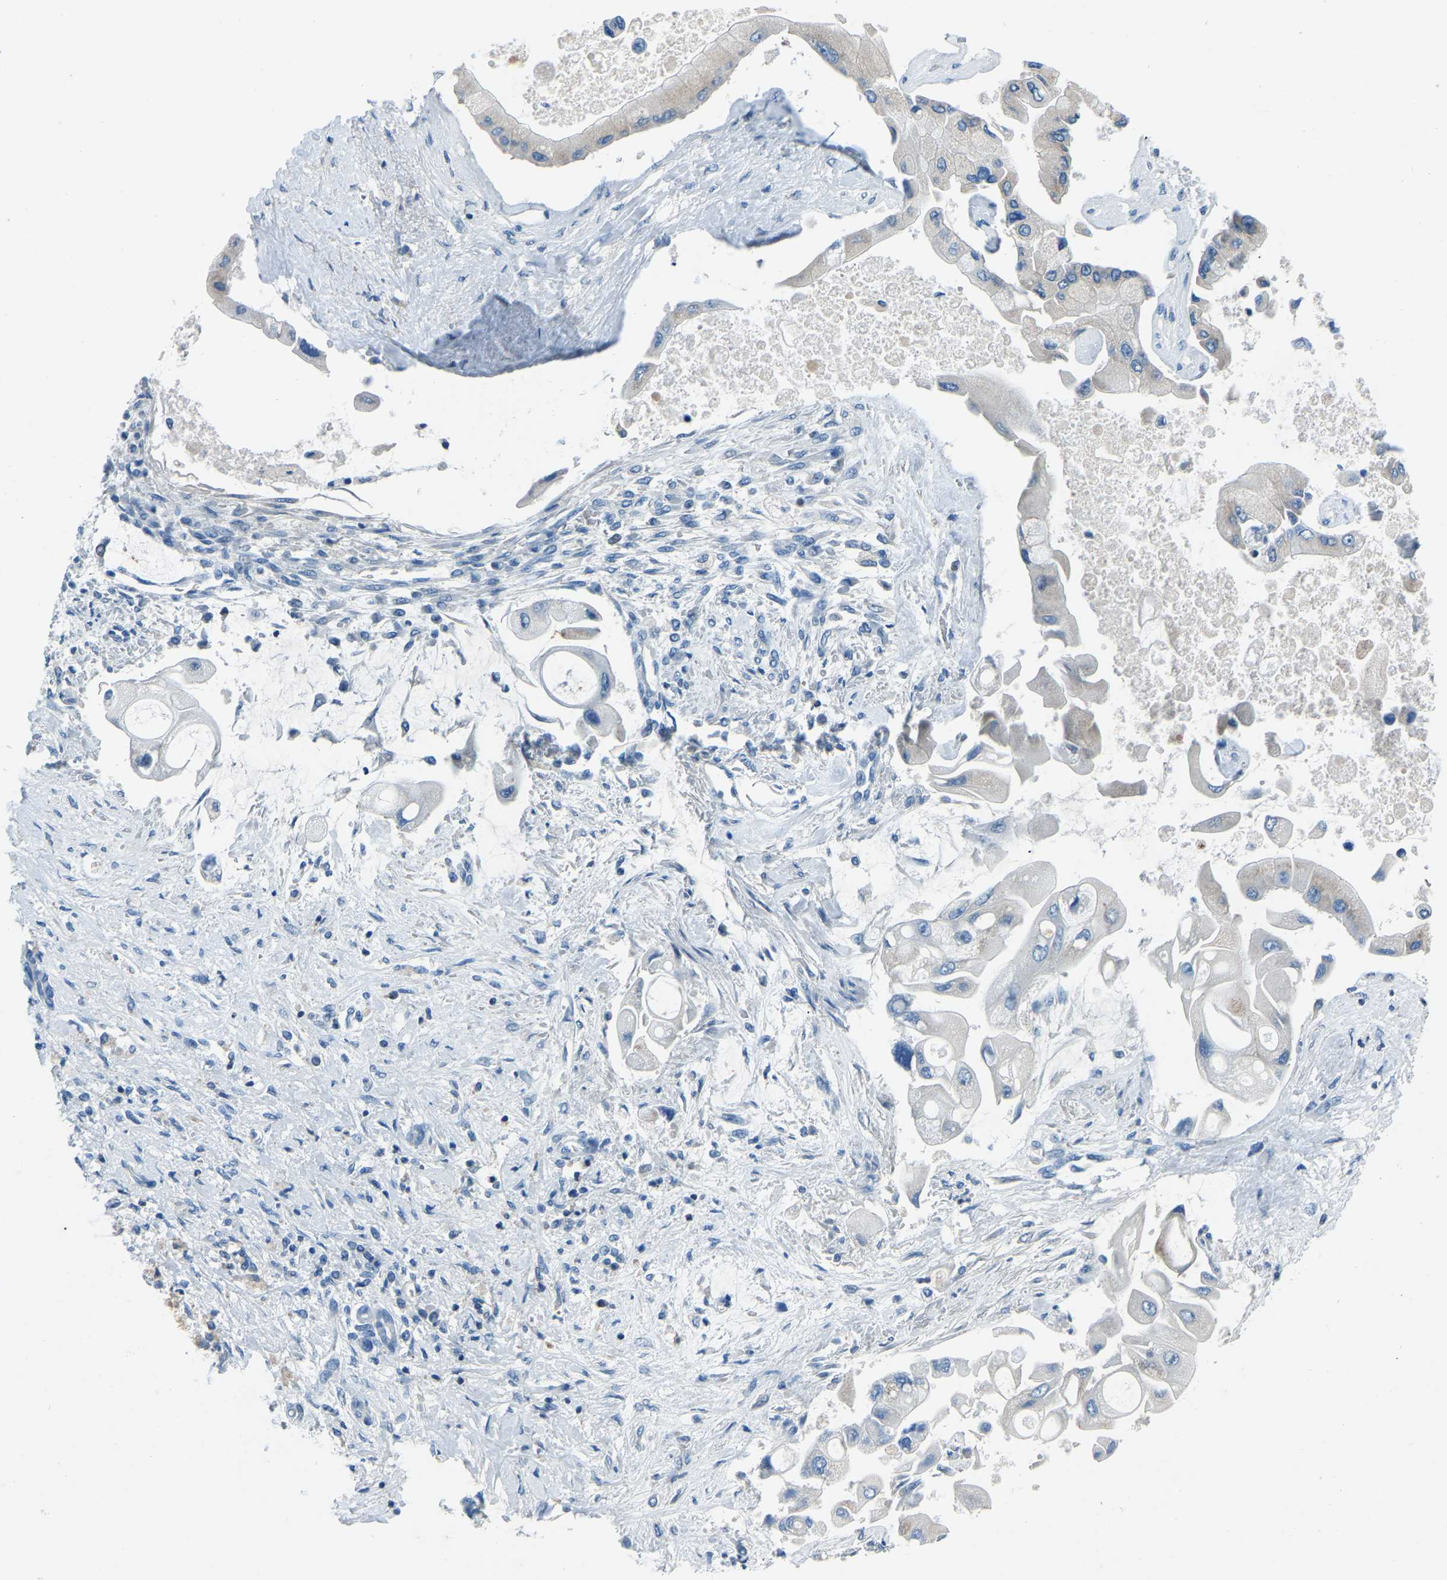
{"staining": {"intensity": "negative", "quantity": "none", "location": "none"}, "tissue": "liver cancer", "cell_type": "Tumor cells", "image_type": "cancer", "snomed": [{"axis": "morphology", "description": "Cholangiocarcinoma"}, {"axis": "topography", "description": "Liver"}], "caption": "There is no significant staining in tumor cells of liver cancer.", "gene": "XIRP1", "patient": {"sex": "male", "age": 50}}